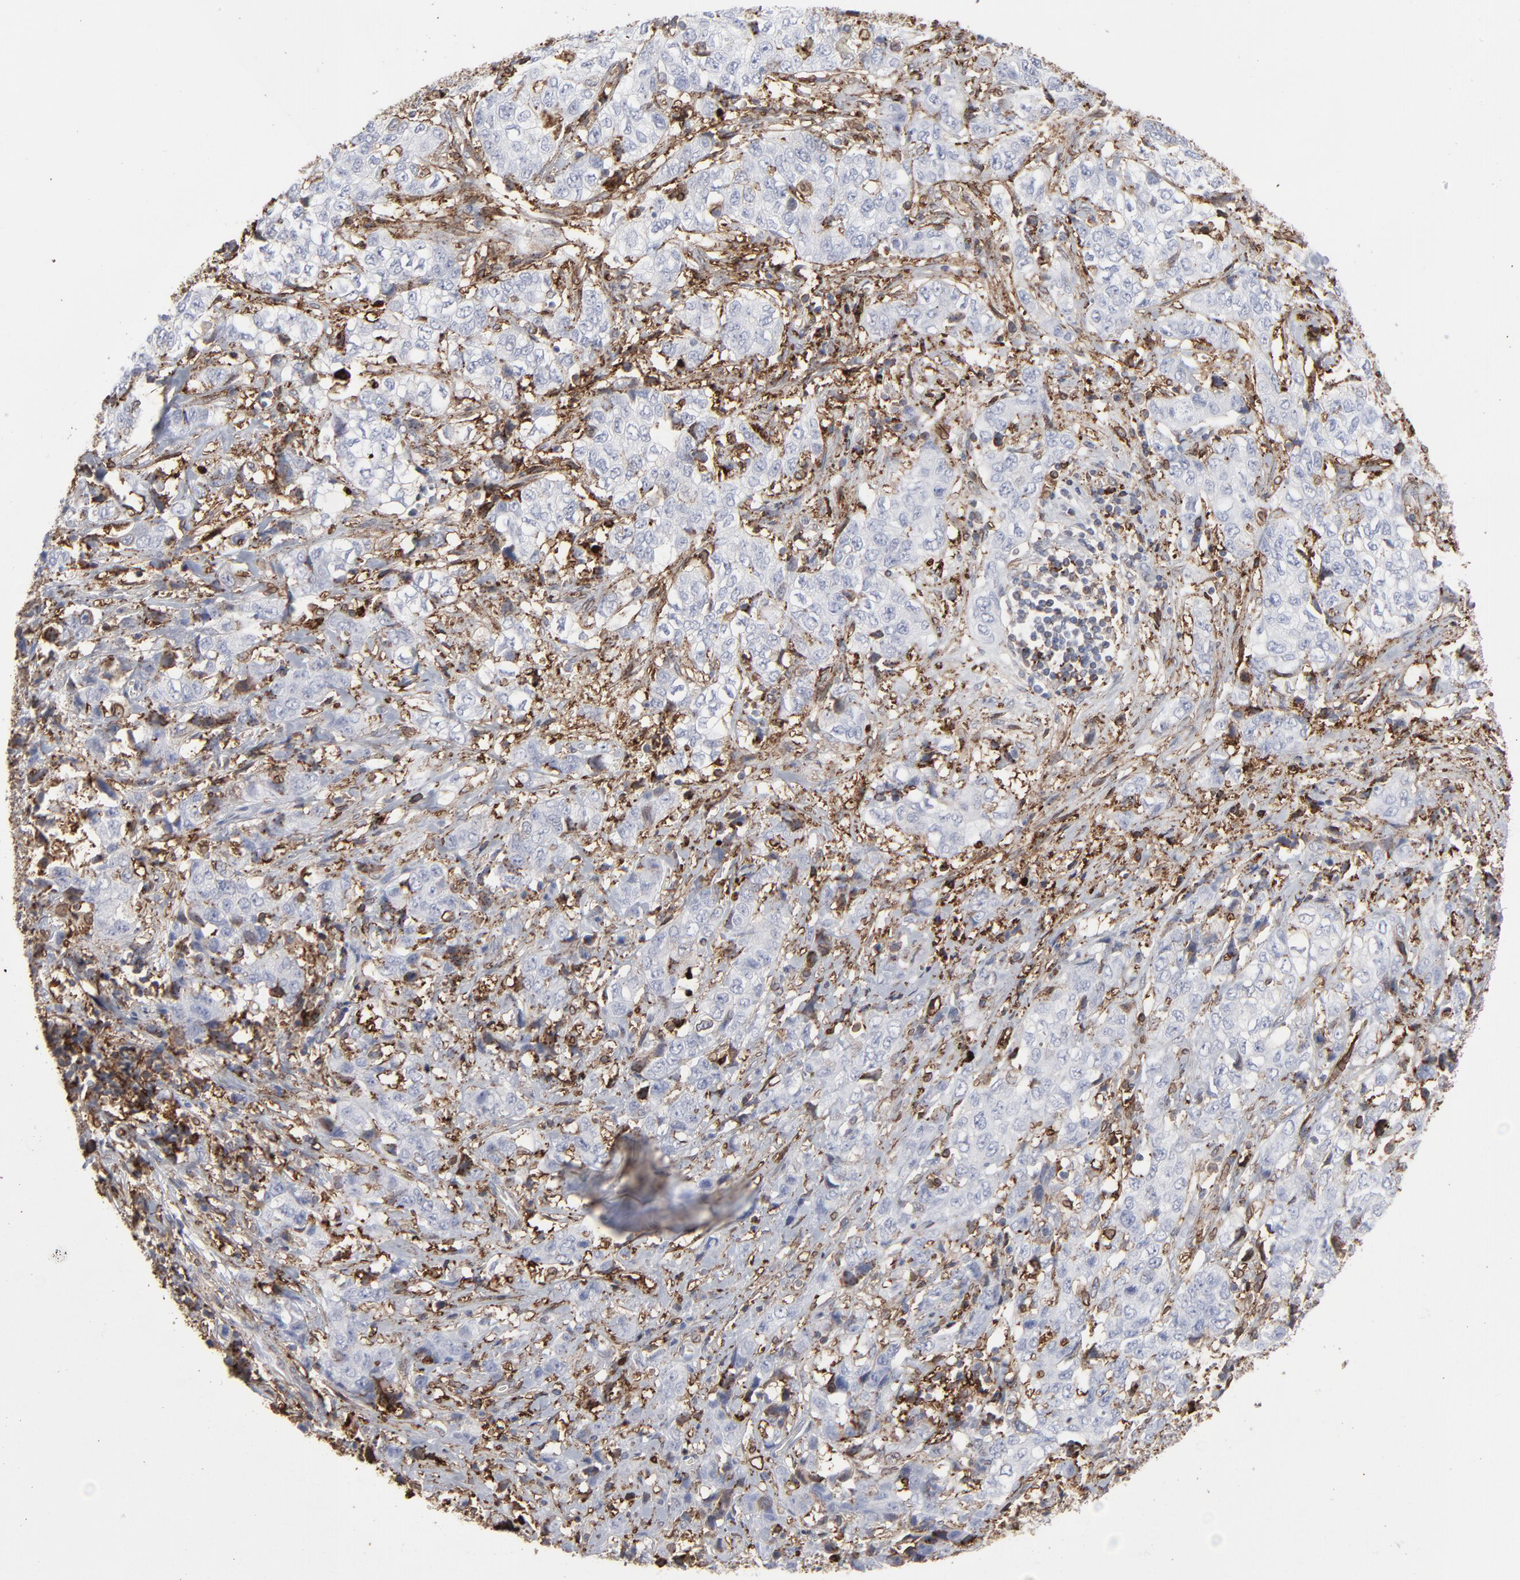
{"staining": {"intensity": "moderate", "quantity": "<25%", "location": "cytoplasmic/membranous"}, "tissue": "stomach cancer", "cell_type": "Tumor cells", "image_type": "cancer", "snomed": [{"axis": "morphology", "description": "Adenocarcinoma, NOS"}, {"axis": "topography", "description": "Stomach"}], "caption": "Immunohistochemistry (IHC) of human stomach cancer demonstrates low levels of moderate cytoplasmic/membranous staining in approximately <25% of tumor cells.", "gene": "ANXA5", "patient": {"sex": "male", "age": 48}}